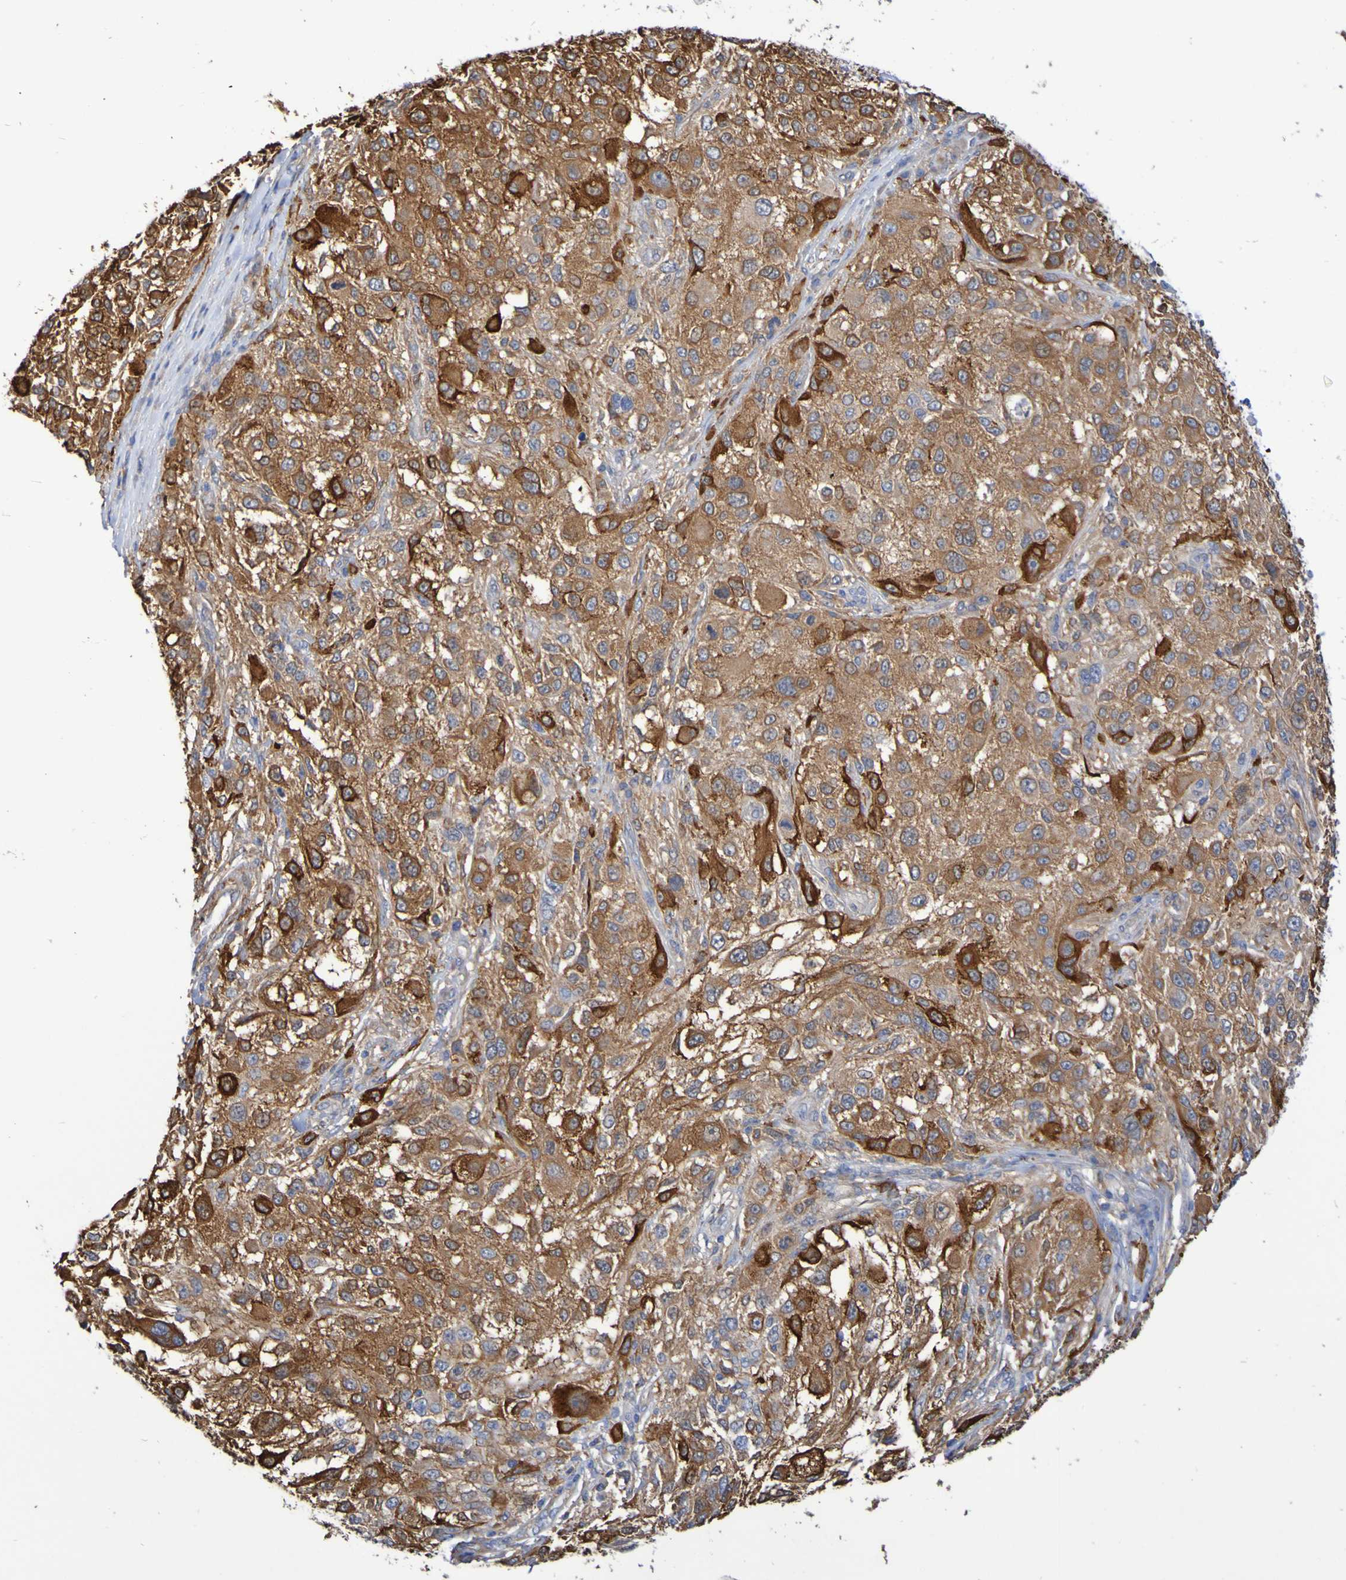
{"staining": {"intensity": "strong", "quantity": ">75%", "location": "cytoplasmic/membranous"}, "tissue": "melanoma", "cell_type": "Tumor cells", "image_type": "cancer", "snomed": [{"axis": "morphology", "description": "Necrosis, NOS"}, {"axis": "morphology", "description": "Malignant melanoma, NOS"}, {"axis": "topography", "description": "Skin"}], "caption": "Protein analysis of melanoma tissue reveals strong cytoplasmic/membranous staining in about >75% of tumor cells. Ihc stains the protein in brown and the nuclei are stained blue.", "gene": "SCRG1", "patient": {"sex": "female", "age": 87}}